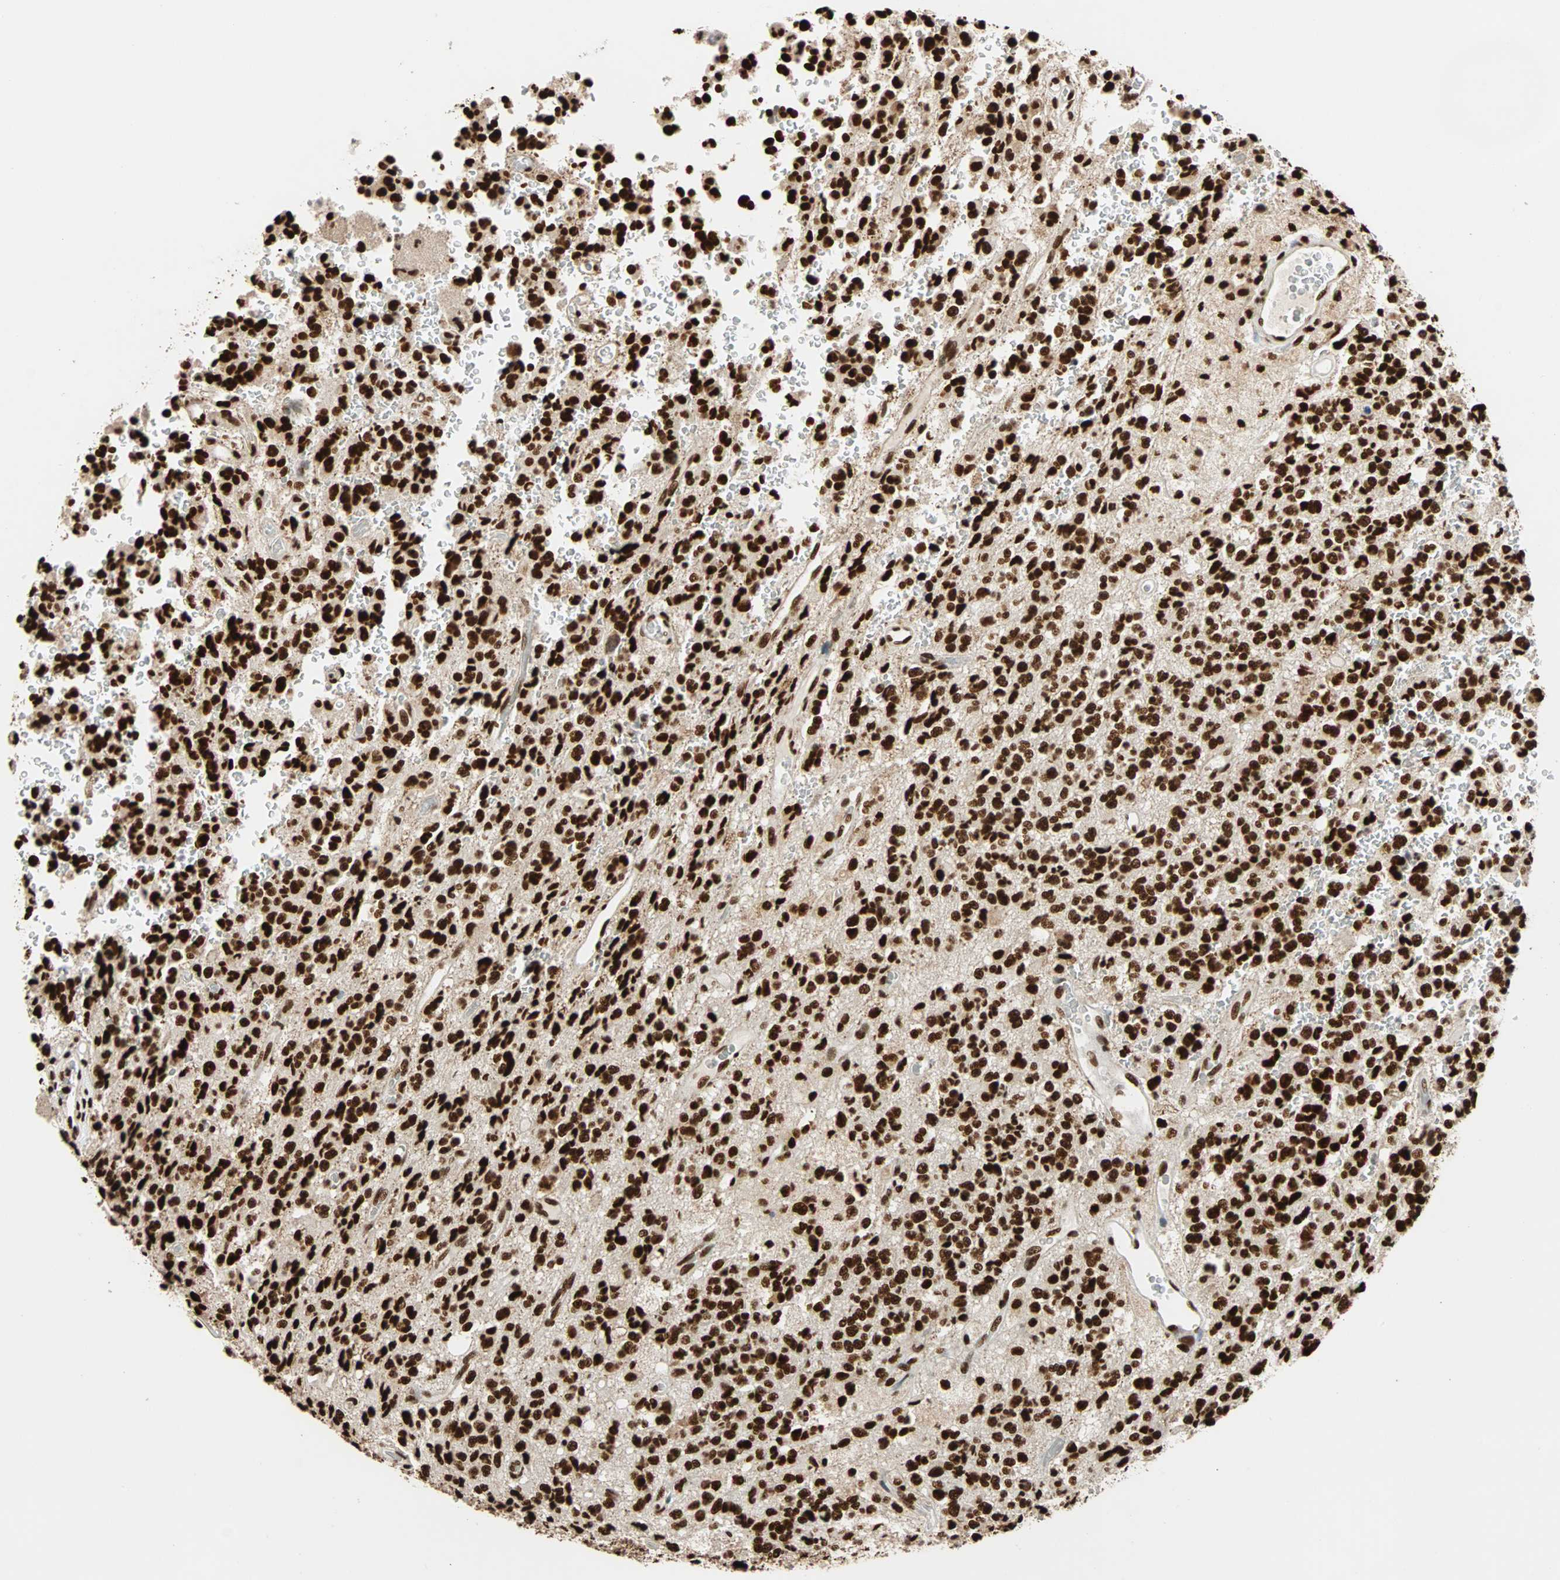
{"staining": {"intensity": "strong", "quantity": ">75%", "location": "nuclear"}, "tissue": "glioma", "cell_type": "Tumor cells", "image_type": "cancer", "snomed": [{"axis": "morphology", "description": "Glioma, malignant, High grade"}, {"axis": "topography", "description": "pancreas cauda"}], "caption": "A high-resolution photomicrograph shows IHC staining of malignant glioma (high-grade), which demonstrates strong nuclear staining in about >75% of tumor cells.", "gene": "ILF2", "patient": {"sex": "male", "age": 60}}